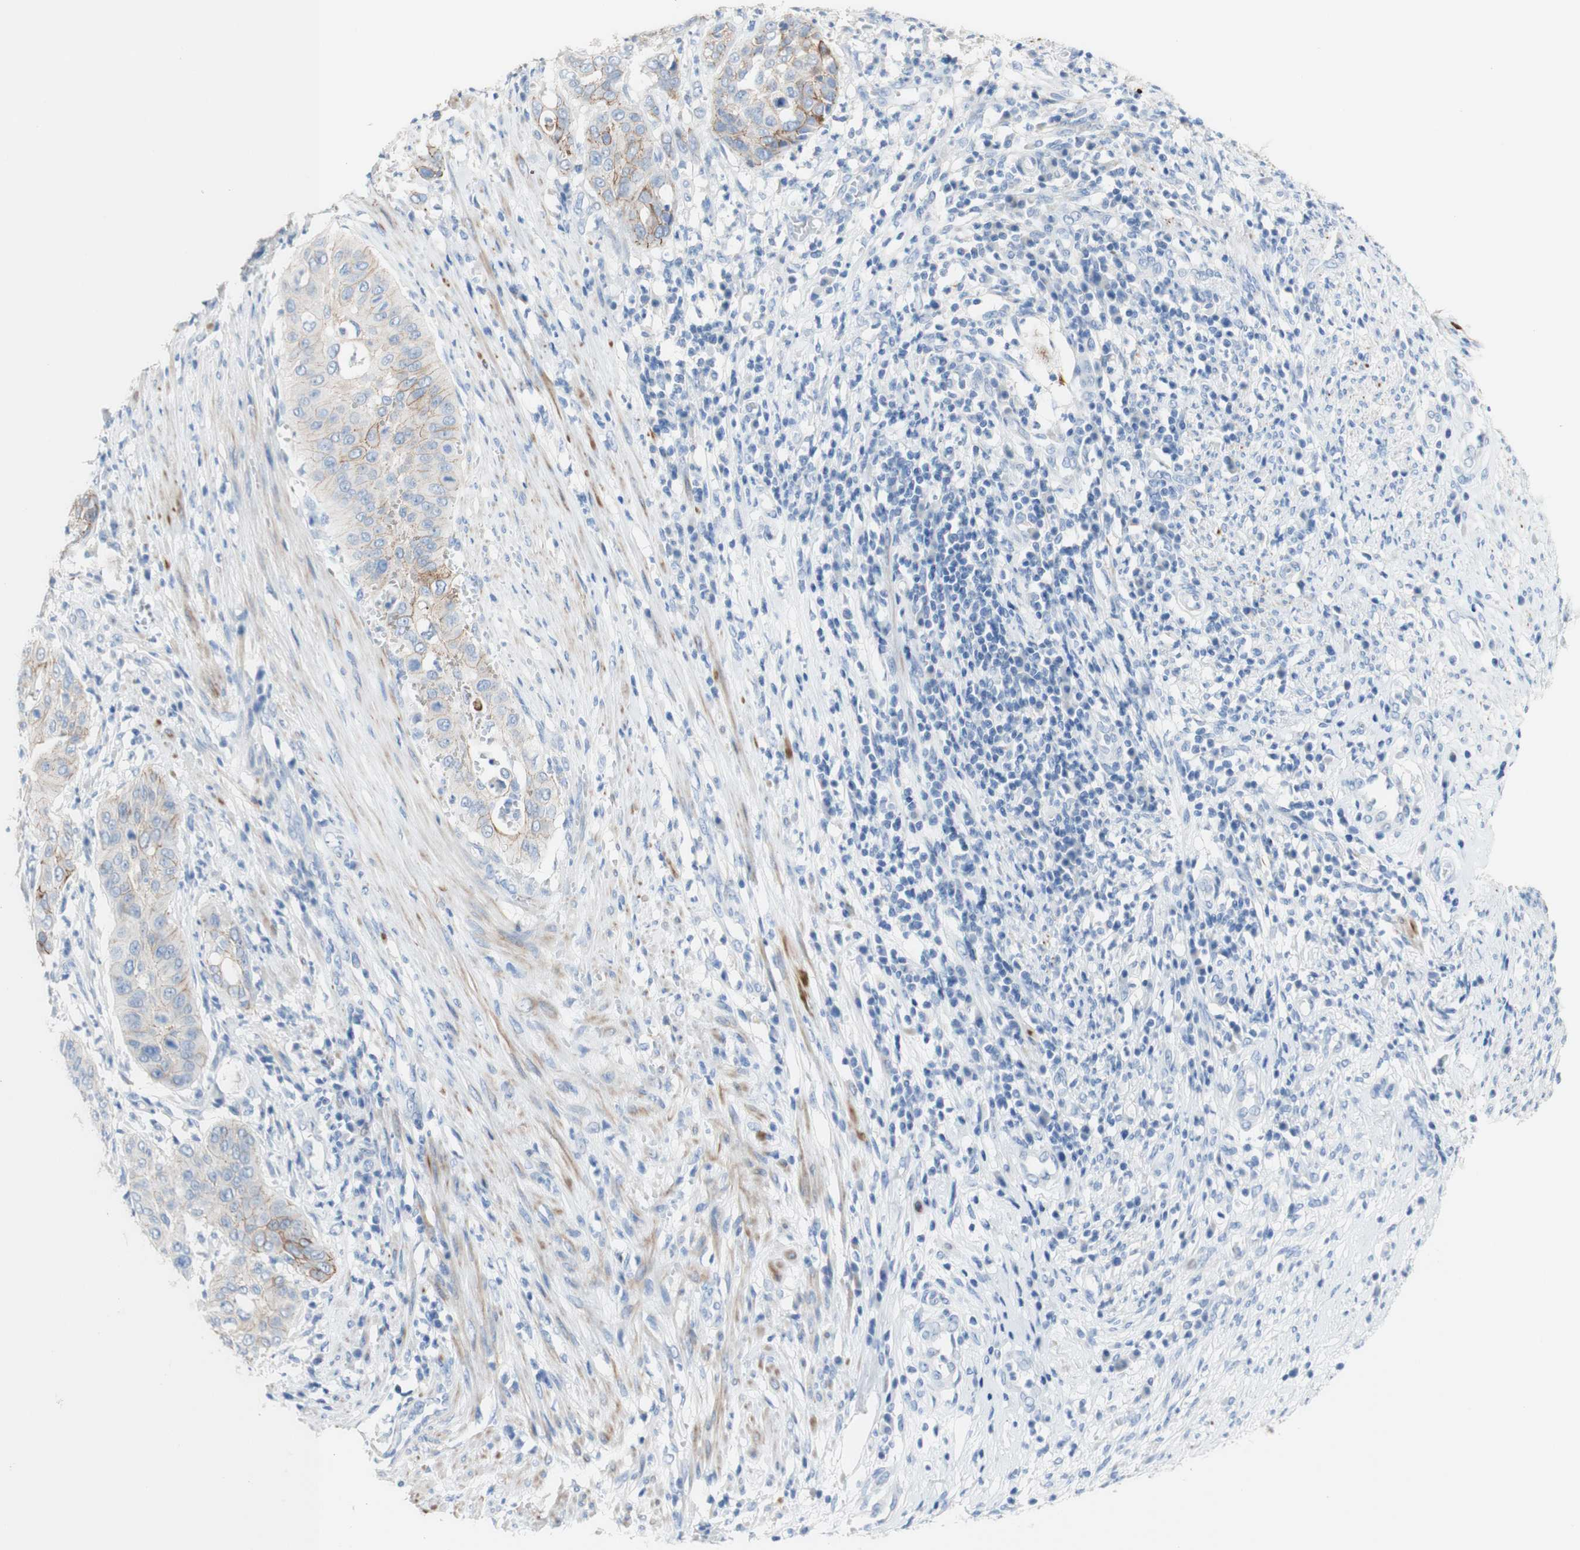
{"staining": {"intensity": "moderate", "quantity": "<25%", "location": "cytoplasmic/membranous"}, "tissue": "cervical cancer", "cell_type": "Tumor cells", "image_type": "cancer", "snomed": [{"axis": "morphology", "description": "Normal tissue, NOS"}, {"axis": "morphology", "description": "Squamous cell carcinoma, NOS"}, {"axis": "topography", "description": "Cervix"}], "caption": "The micrograph displays staining of squamous cell carcinoma (cervical), revealing moderate cytoplasmic/membranous protein positivity (brown color) within tumor cells.", "gene": "DSC2", "patient": {"sex": "female", "age": 39}}